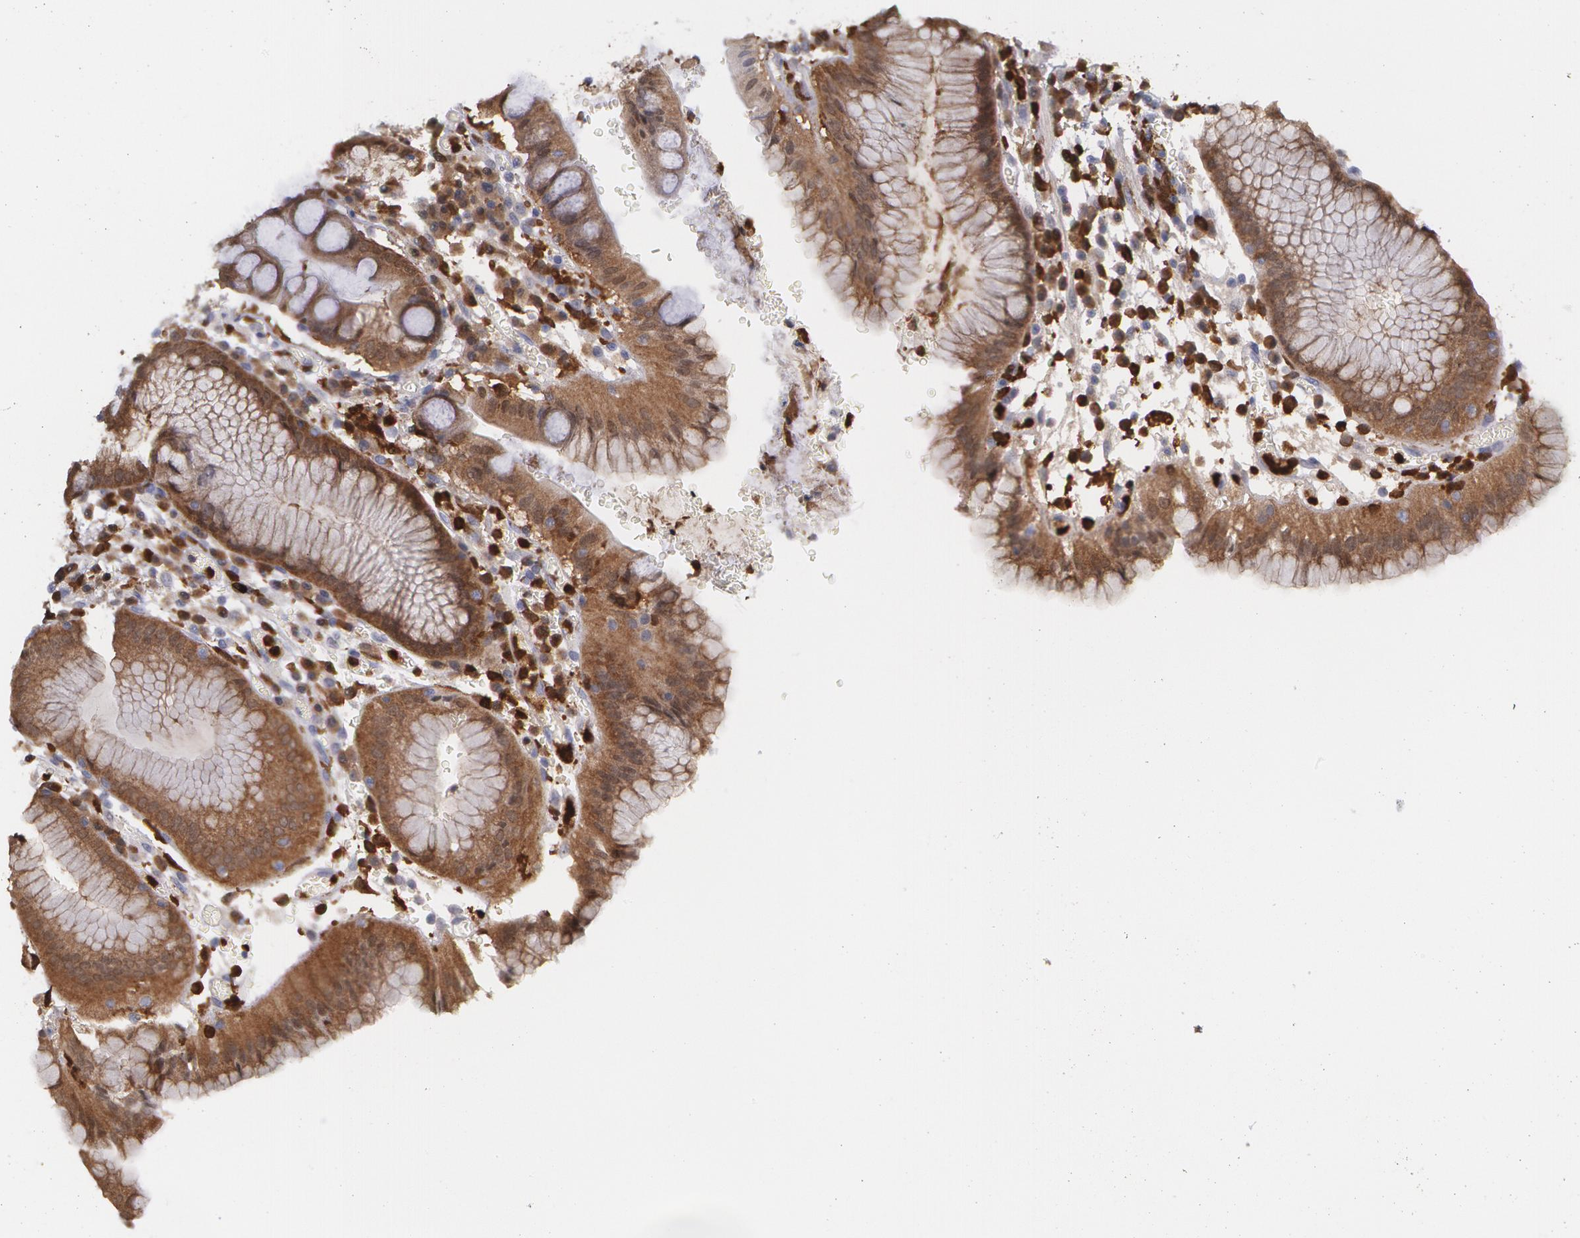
{"staining": {"intensity": "strong", "quantity": ">75%", "location": "cytoplasmic/membranous"}, "tissue": "stomach", "cell_type": "Glandular cells", "image_type": "normal", "snomed": [{"axis": "morphology", "description": "Normal tissue, NOS"}, {"axis": "topography", "description": "Stomach, lower"}], "caption": "Immunohistochemistry (IHC) of normal stomach demonstrates high levels of strong cytoplasmic/membranous positivity in about >75% of glandular cells.", "gene": "SYK", "patient": {"sex": "female", "age": 73}}